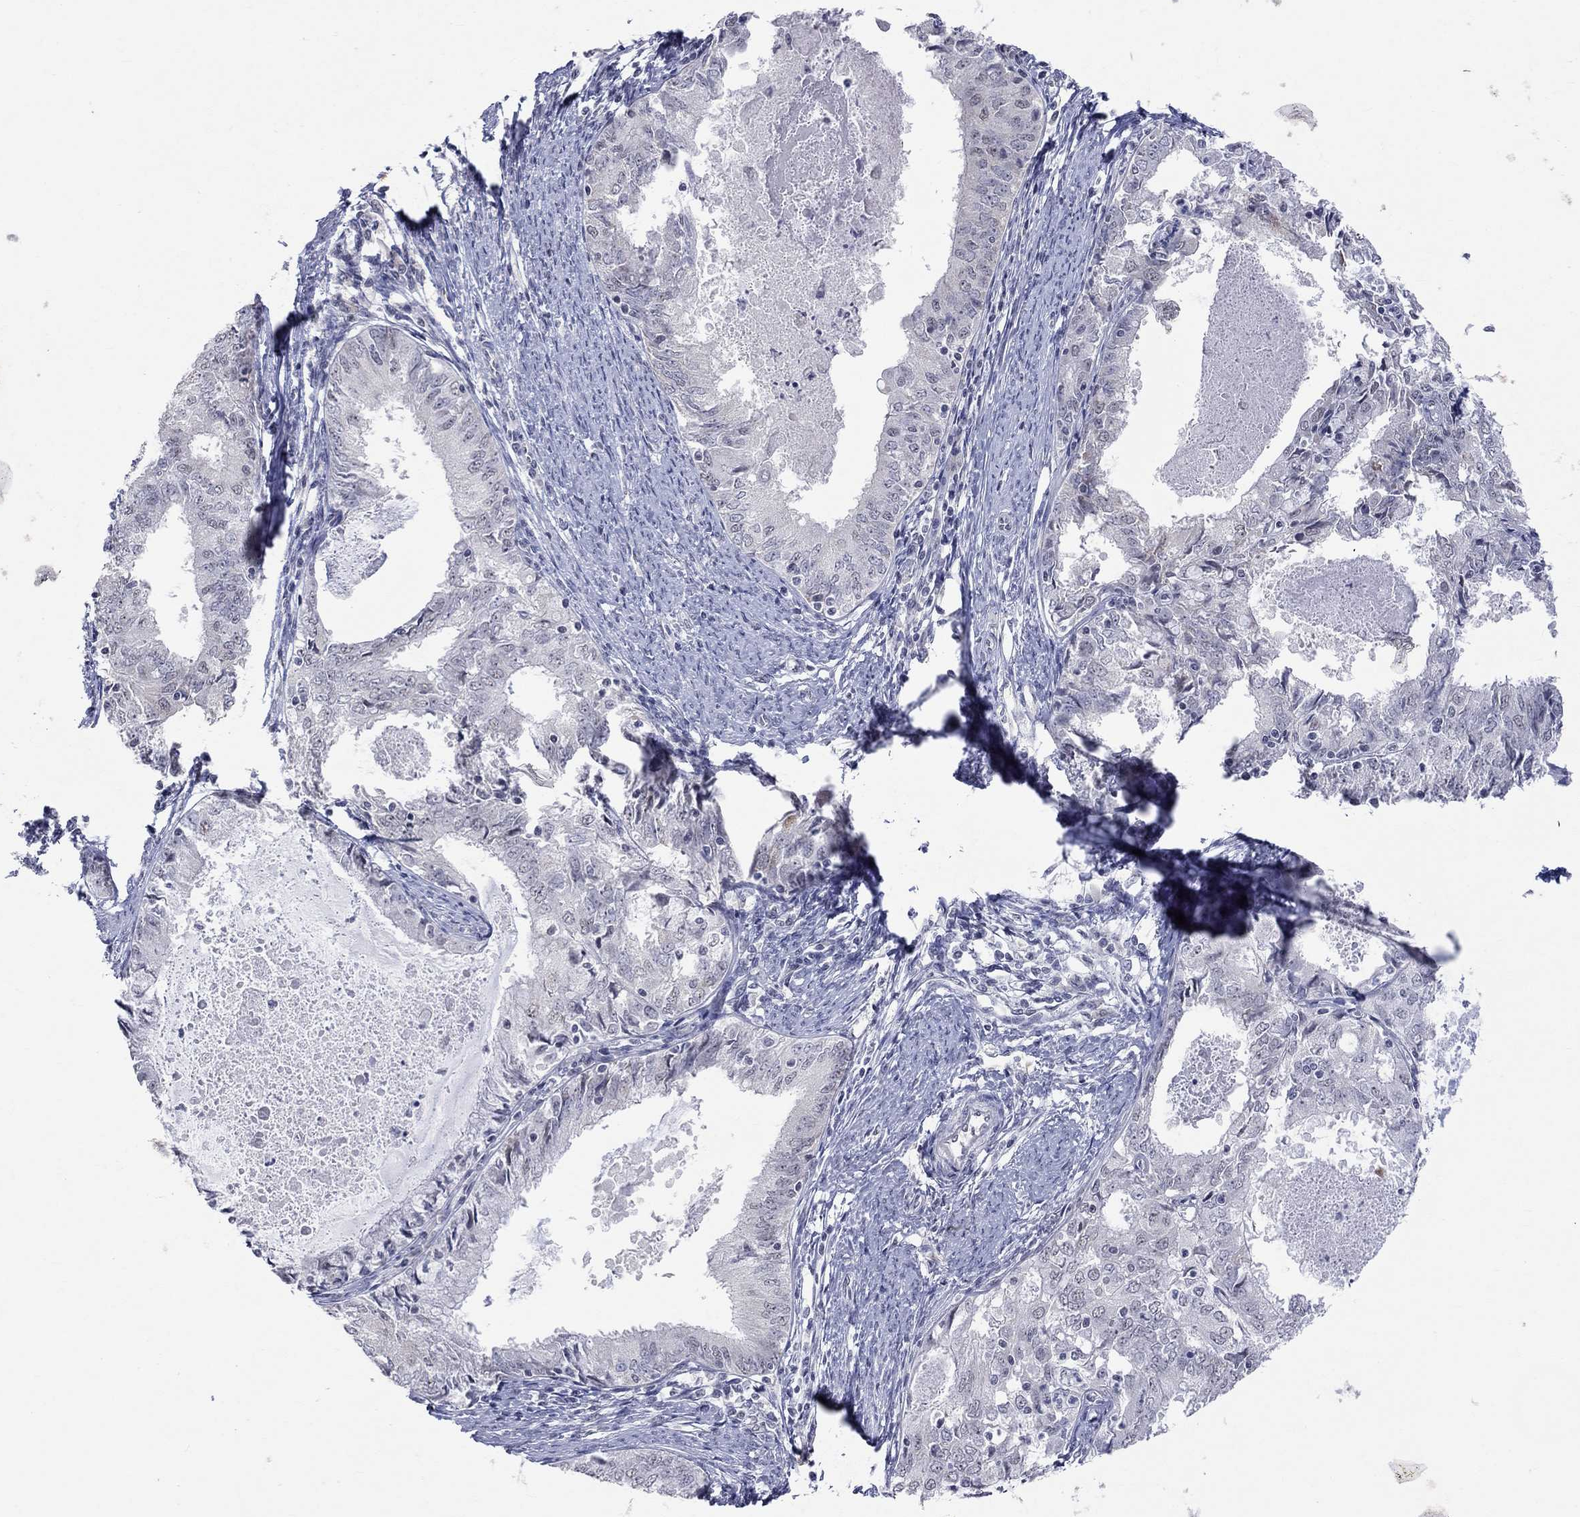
{"staining": {"intensity": "negative", "quantity": "none", "location": "none"}, "tissue": "endometrial cancer", "cell_type": "Tumor cells", "image_type": "cancer", "snomed": [{"axis": "morphology", "description": "Adenocarcinoma, NOS"}, {"axis": "topography", "description": "Endometrium"}], "caption": "The image displays no significant positivity in tumor cells of endometrial cancer.", "gene": "TMEM143", "patient": {"sex": "female", "age": 57}}